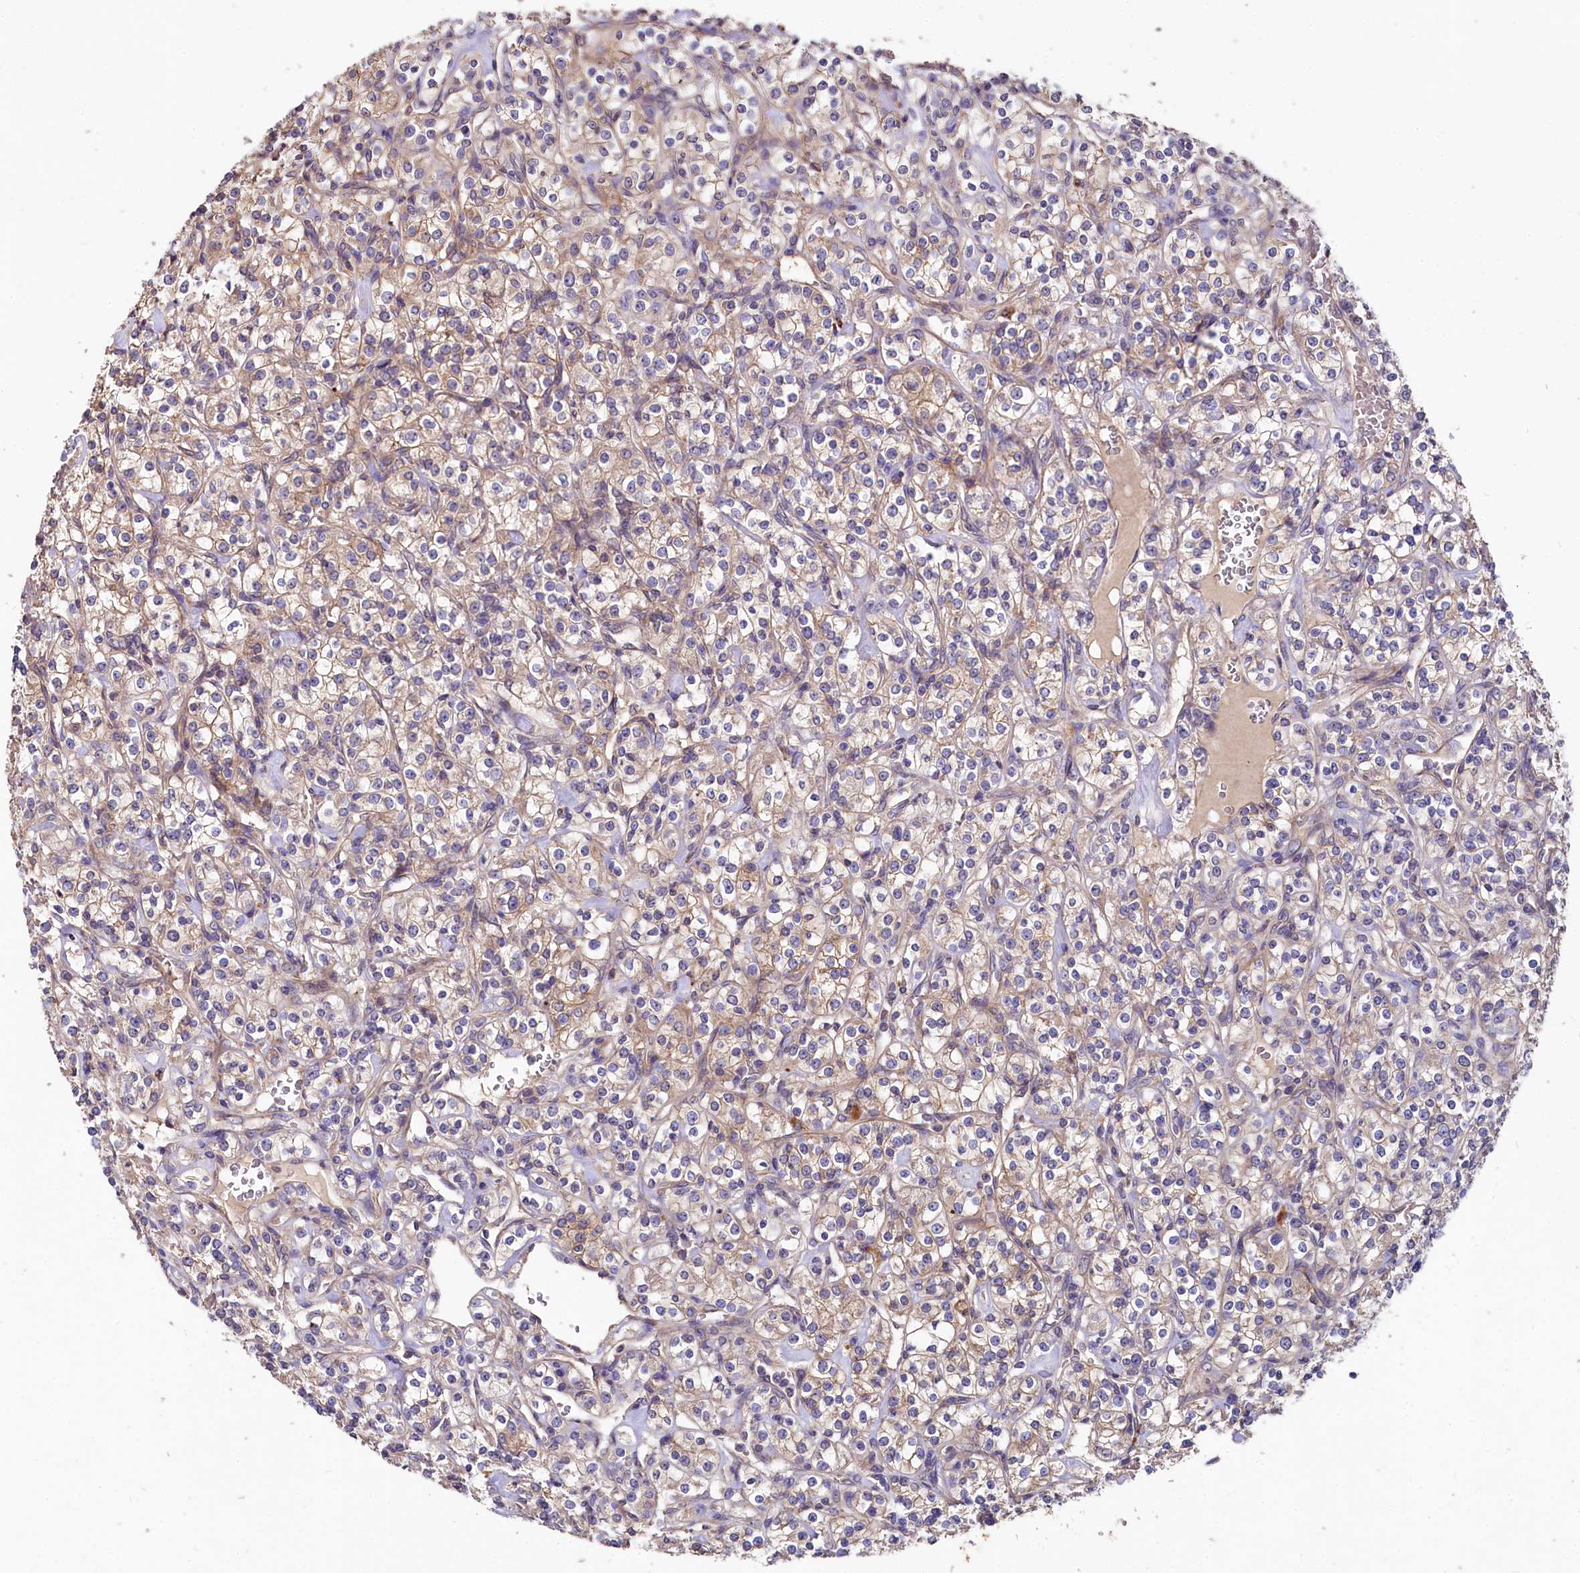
{"staining": {"intensity": "moderate", "quantity": ">75%", "location": "cytoplasmic/membranous"}, "tissue": "renal cancer", "cell_type": "Tumor cells", "image_type": "cancer", "snomed": [{"axis": "morphology", "description": "Adenocarcinoma, NOS"}, {"axis": "topography", "description": "Kidney"}], "caption": "An immunohistochemistry photomicrograph of tumor tissue is shown. Protein staining in brown shows moderate cytoplasmic/membranous positivity in renal cancer (adenocarcinoma) within tumor cells.", "gene": "SPRYD3", "patient": {"sex": "male", "age": 77}}